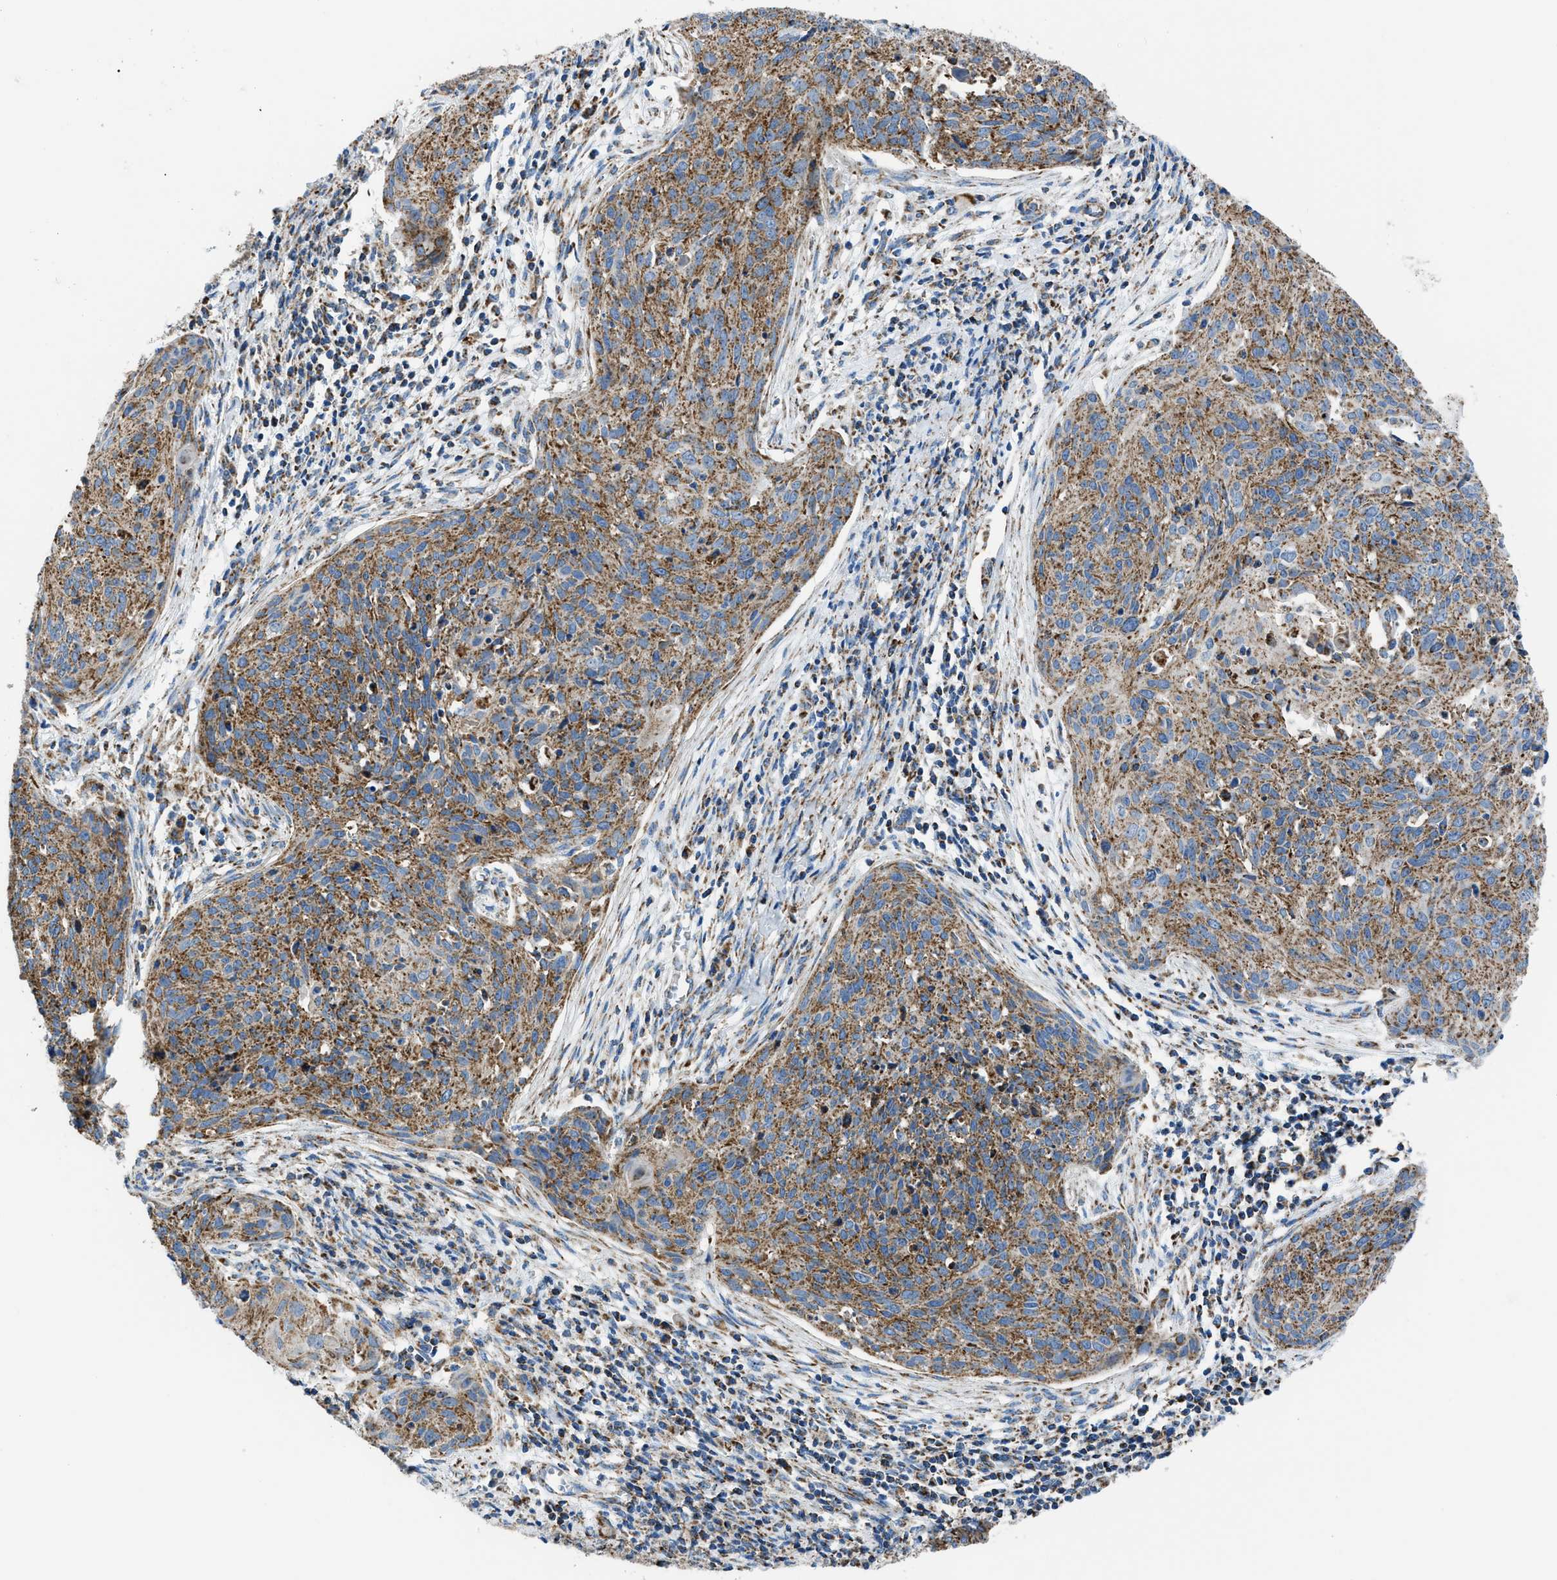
{"staining": {"intensity": "moderate", "quantity": ">75%", "location": "cytoplasmic/membranous"}, "tissue": "cervical cancer", "cell_type": "Tumor cells", "image_type": "cancer", "snomed": [{"axis": "morphology", "description": "Squamous cell carcinoma, NOS"}, {"axis": "topography", "description": "Cervix"}], "caption": "IHC image of human cervical squamous cell carcinoma stained for a protein (brown), which reveals medium levels of moderate cytoplasmic/membranous positivity in approximately >75% of tumor cells.", "gene": "PHB2", "patient": {"sex": "female", "age": 38}}